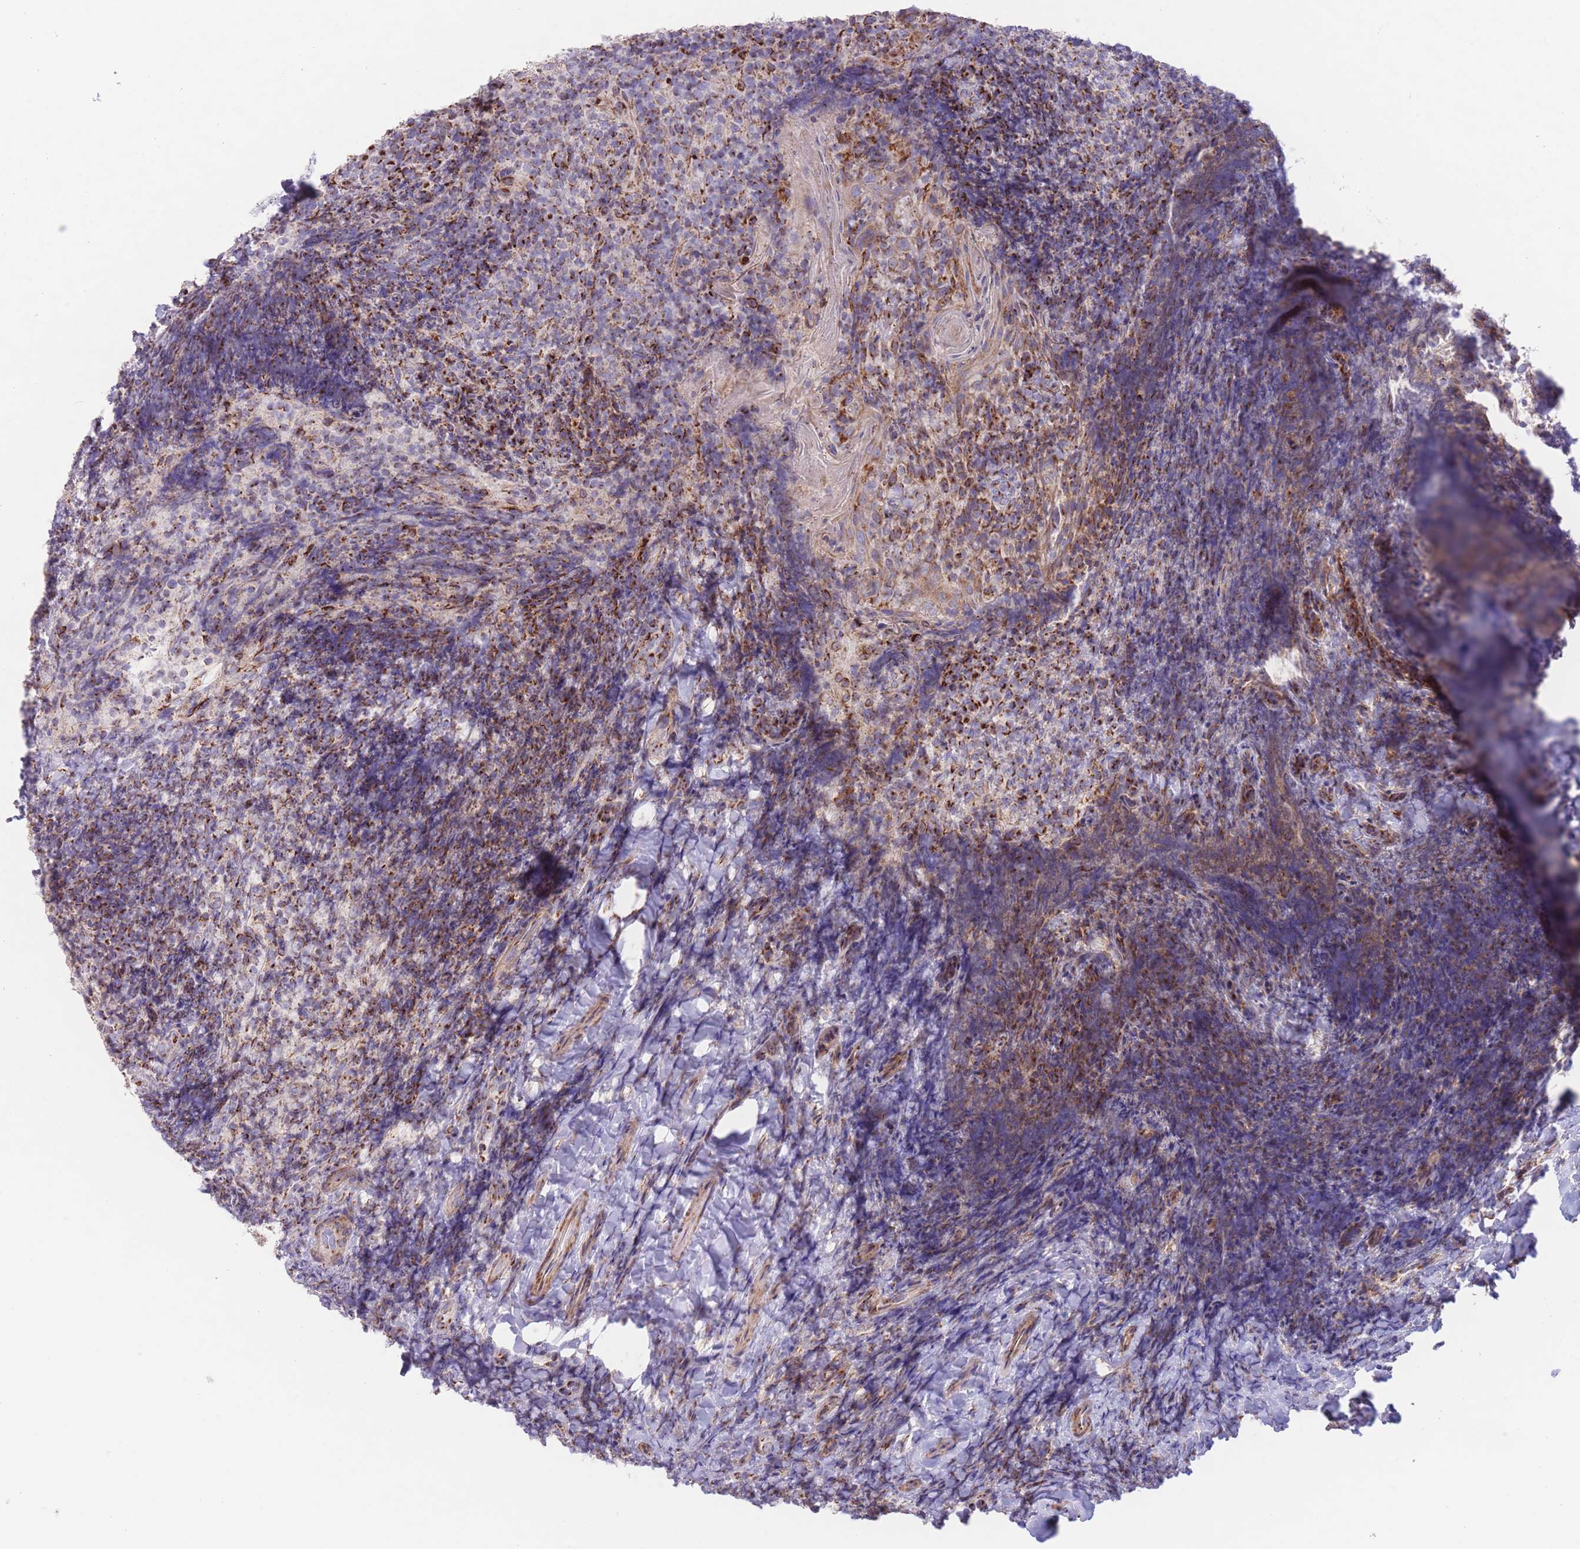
{"staining": {"intensity": "strong", "quantity": "25%-75%", "location": "cytoplasmic/membranous"}, "tissue": "tonsil", "cell_type": "Germinal center cells", "image_type": "normal", "snomed": [{"axis": "morphology", "description": "Normal tissue, NOS"}, {"axis": "topography", "description": "Tonsil"}], "caption": "Benign tonsil demonstrates strong cytoplasmic/membranous staining in approximately 25%-75% of germinal center cells Using DAB (3,3'-diaminobenzidine) (brown) and hematoxylin (blue) stains, captured at high magnification using brightfield microscopy..", "gene": "MPND", "patient": {"sex": "female", "age": 10}}